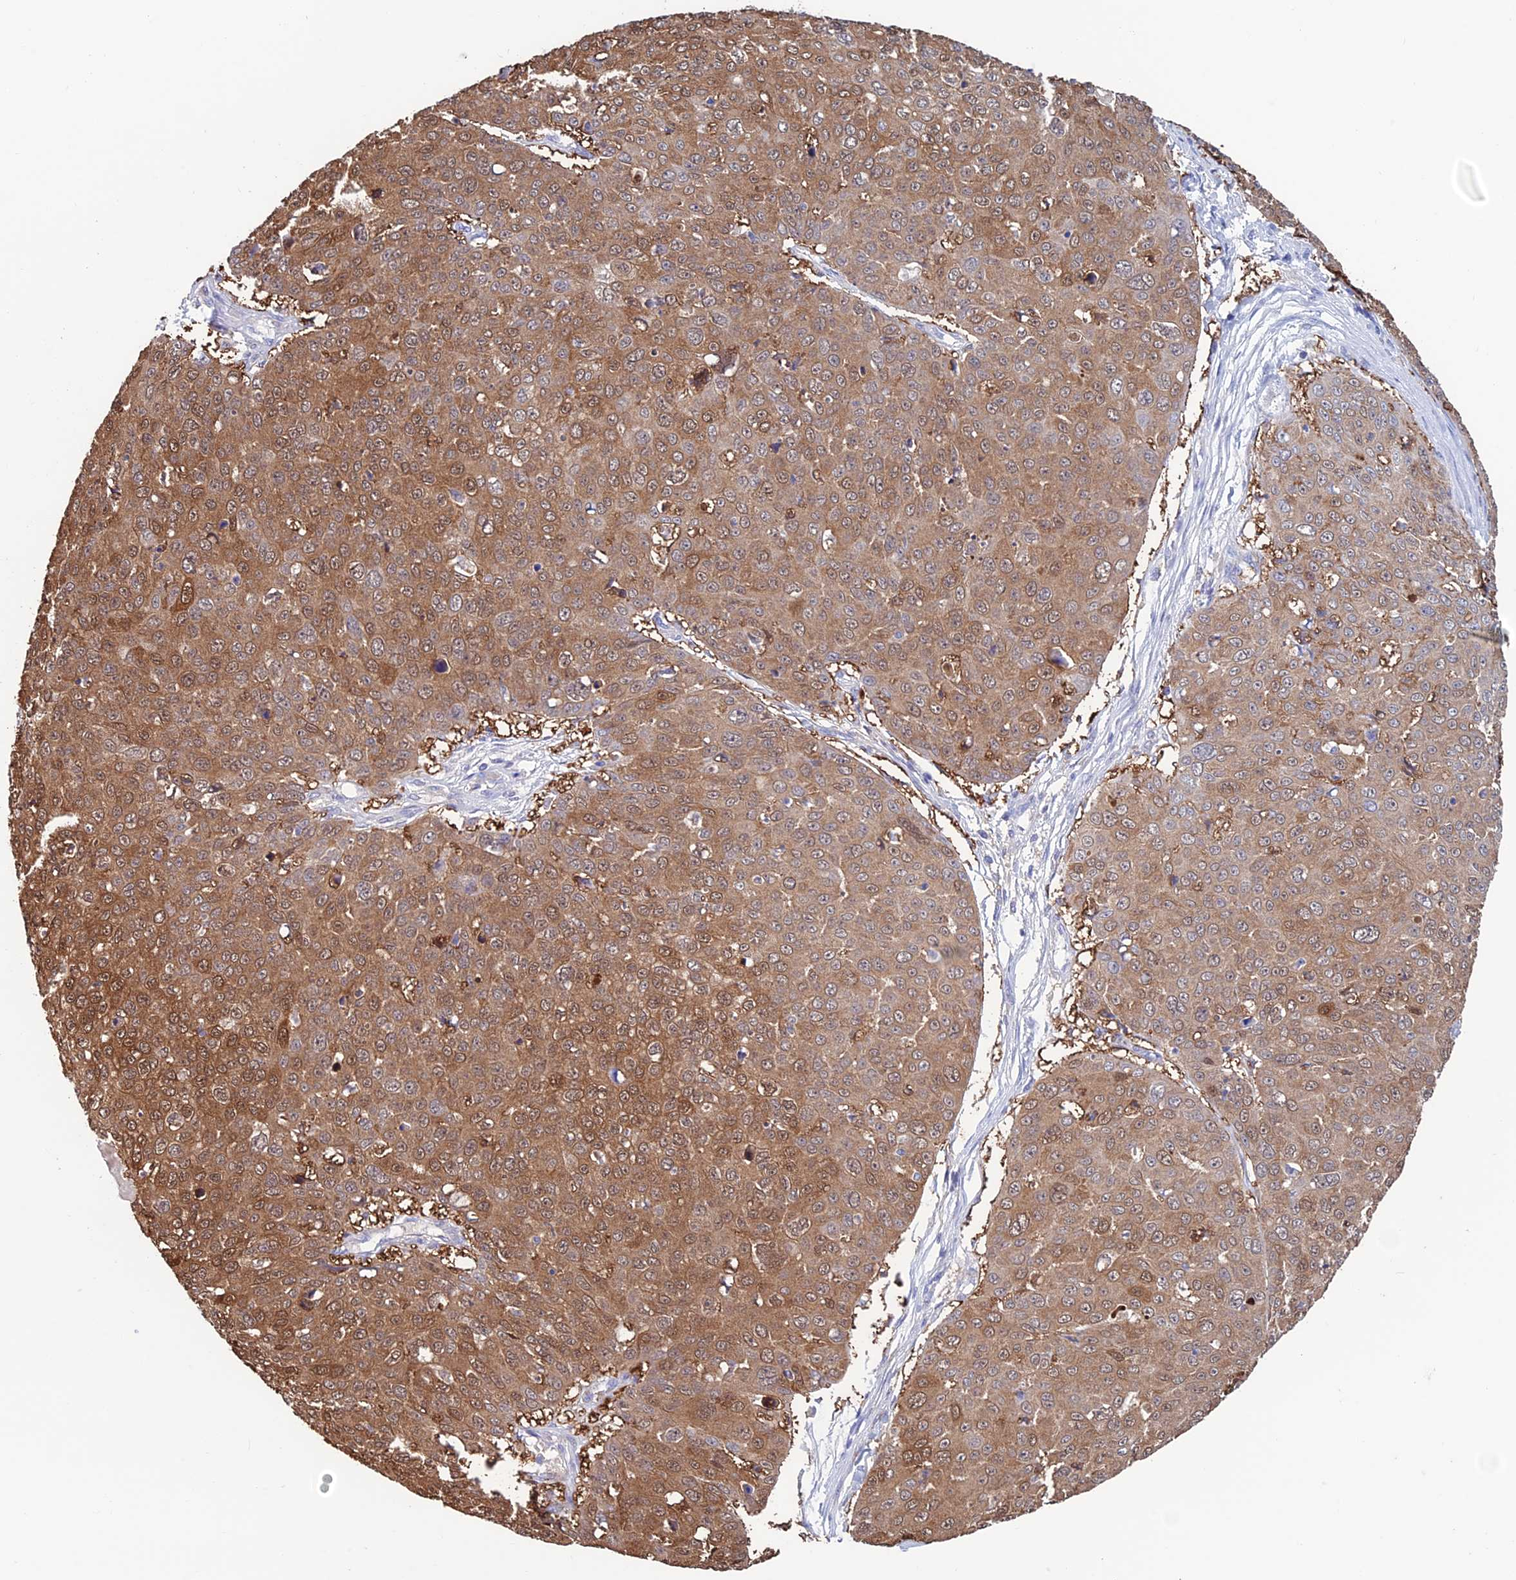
{"staining": {"intensity": "moderate", "quantity": ">75%", "location": "cytoplasmic/membranous,nuclear"}, "tissue": "skin cancer", "cell_type": "Tumor cells", "image_type": "cancer", "snomed": [{"axis": "morphology", "description": "Squamous cell carcinoma, NOS"}, {"axis": "topography", "description": "Skin"}], "caption": "Skin cancer (squamous cell carcinoma) was stained to show a protein in brown. There is medium levels of moderate cytoplasmic/membranous and nuclear expression in approximately >75% of tumor cells. (DAB (3,3'-diaminobenzidine) = brown stain, brightfield microscopy at high magnification).", "gene": "KCNK17", "patient": {"sex": "male", "age": 71}}